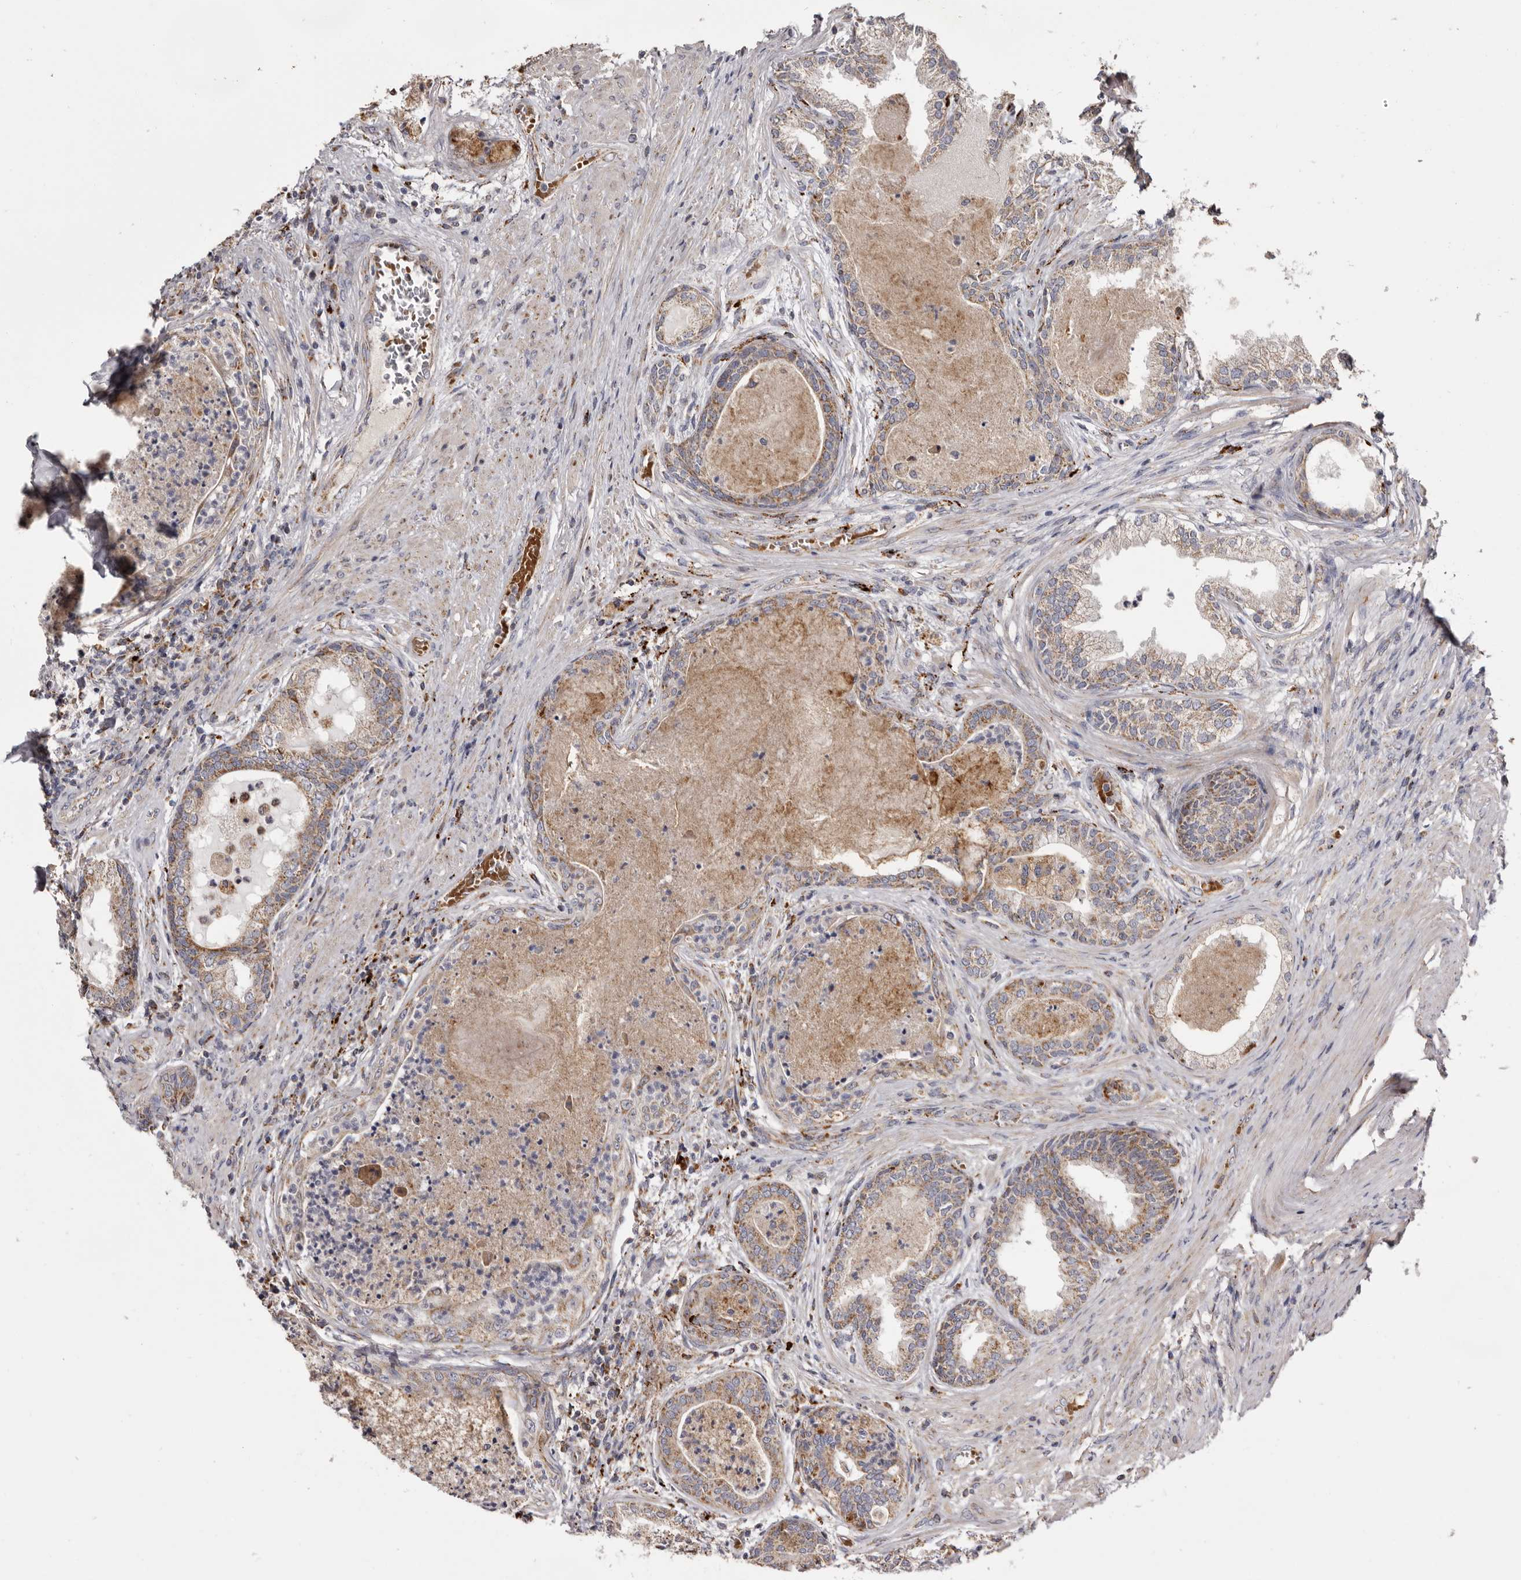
{"staining": {"intensity": "moderate", "quantity": "25%-75%", "location": "cytoplasmic/membranous"}, "tissue": "prostate", "cell_type": "Glandular cells", "image_type": "normal", "snomed": [{"axis": "morphology", "description": "Normal tissue, NOS"}, {"axis": "topography", "description": "Prostate"}], "caption": "Protein staining demonstrates moderate cytoplasmic/membranous expression in about 25%-75% of glandular cells in normal prostate. The protein is shown in brown color, while the nuclei are stained blue.", "gene": "MECR", "patient": {"sex": "male", "age": 76}}